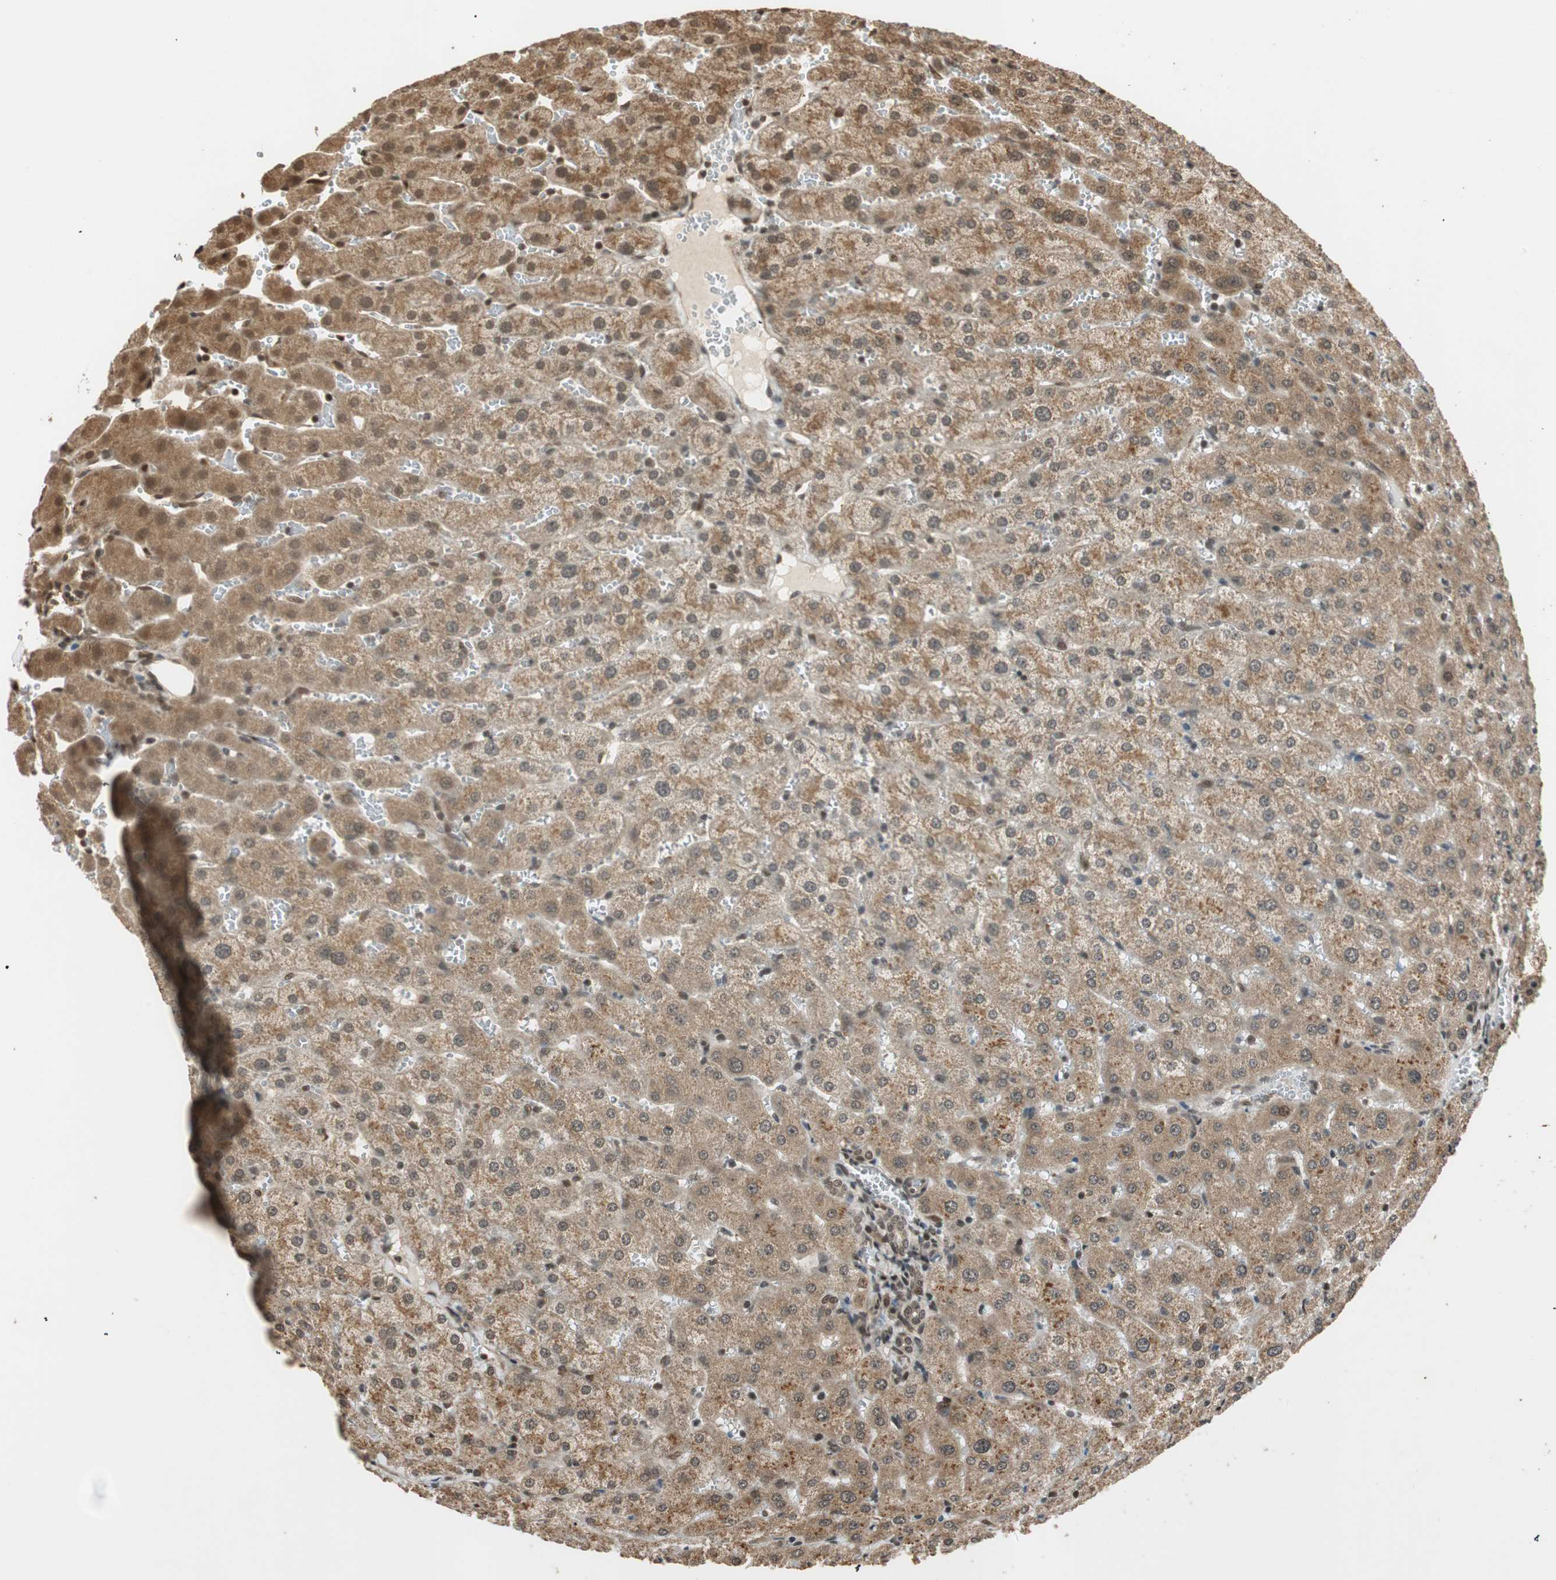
{"staining": {"intensity": "moderate", "quantity": ">75%", "location": "cytoplasmic/membranous,nuclear"}, "tissue": "liver", "cell_type": "Cholangiocytes", "image_type": "normal", "snomed": [{"axis": "morphology", "description": "Normal tissue, NOS"}, {"axis": "morphology", "description": "Fibrosis, NOS"}, {"axis": "topography", "description": "Liver"}], "caption": "Cholangiocytes exhibit medium levels of moderate cytoplasmic/membranous,nuclear positivity in approximately >75% of cells in benign human liver. Immunohistochemistry (ihc) stains the protein in brown and the nuclei are stained blue.", "gene": "RPA3", "patient": {"sex": "female", "age": 29}}